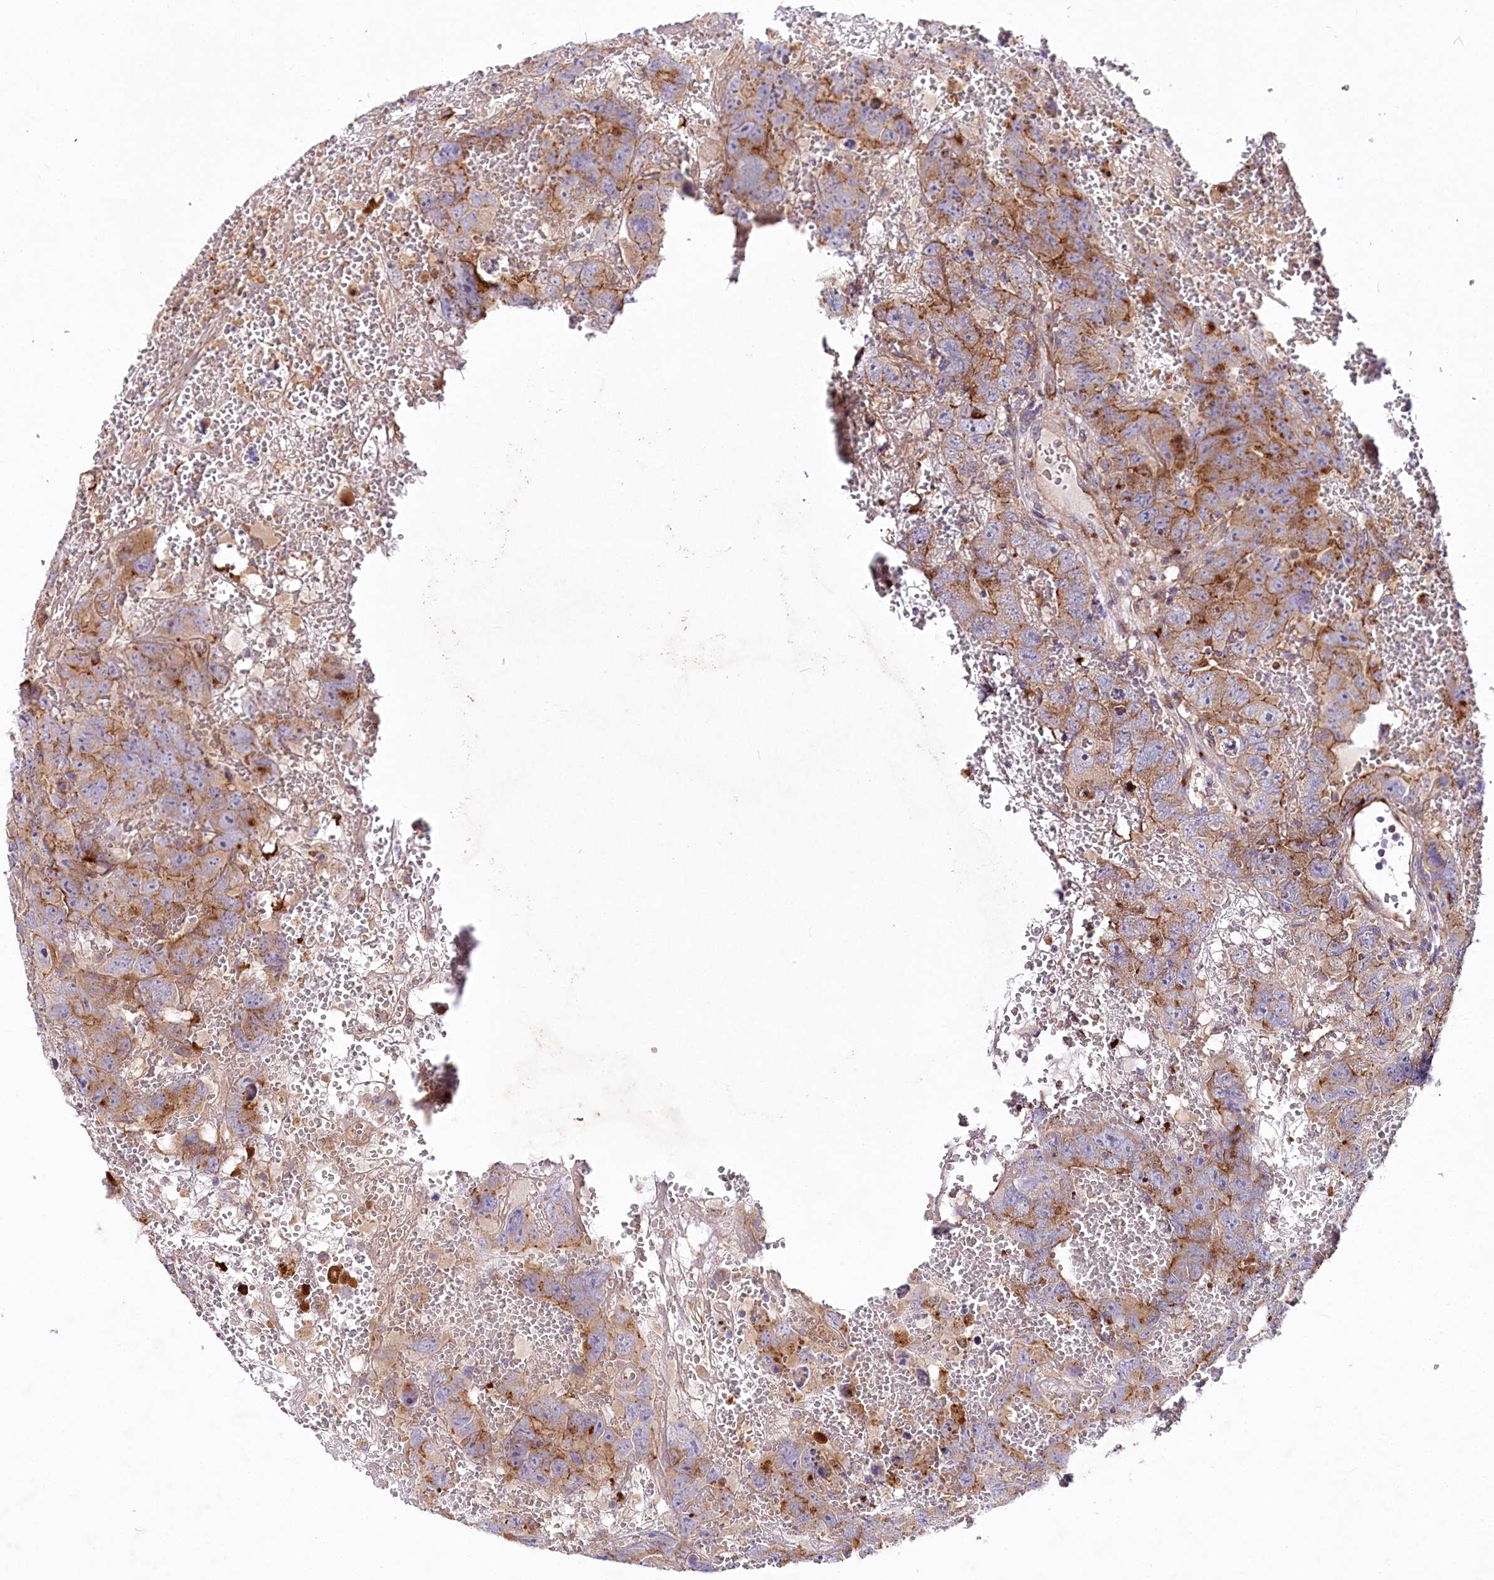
{"staining": {"intensity": "moderate", "quantity": ">75%", "location": "cytoplasmic/membranous"}, "tissue": "testis cancer", "cell_type": "Tumor cells", "image_type": "cancer", "snomed": [{"axis": "morphology", "description": "Carcinoma, Embryonal, NOS"}, {"axis": "topography", "description": "Testis"}], "caption": "Human embryonal carcinoma (testis) stained with a protein marker demonstrates moderate staining in tumor cells.", "gene": "STX6", "patient": {"sex": "male", "age": 45}}